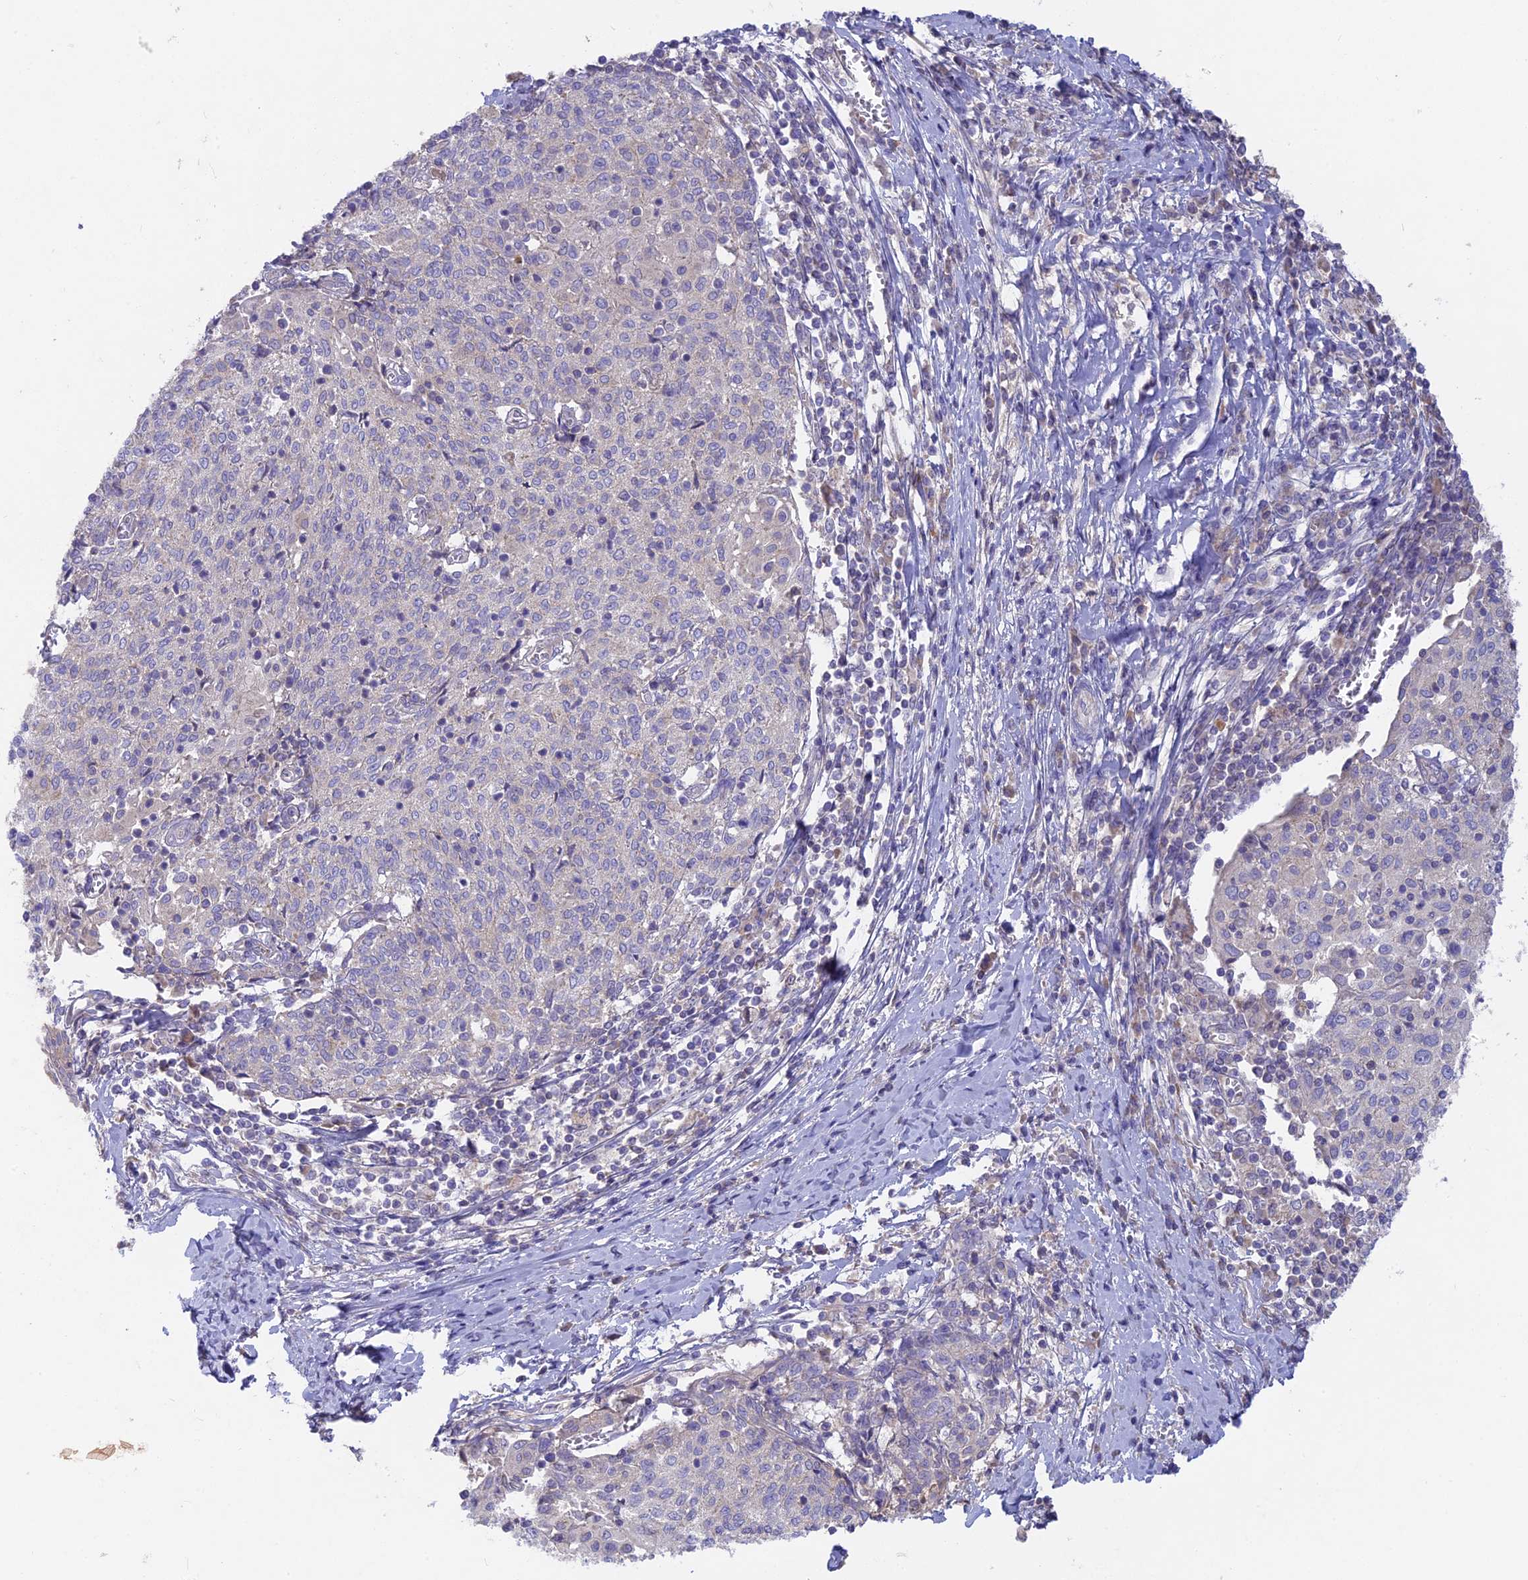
{"staining": {"intensity": "negative", "quantity": "none", "location": "none"}, "tissue": "cervical cancer", "cell_type": "Tumor cells", "image_type": "cancer", "snomed": [{"axis": "morphology", "description": "Squamous cell carcinoma, NOS"}, {"axis": "topography", "description": "Cervix"}], "caption": "Tumor cells are negative for protein expression in human cervical cancer.", "gene": "PZP", "patient": {"sex": "female", "age": 52}}